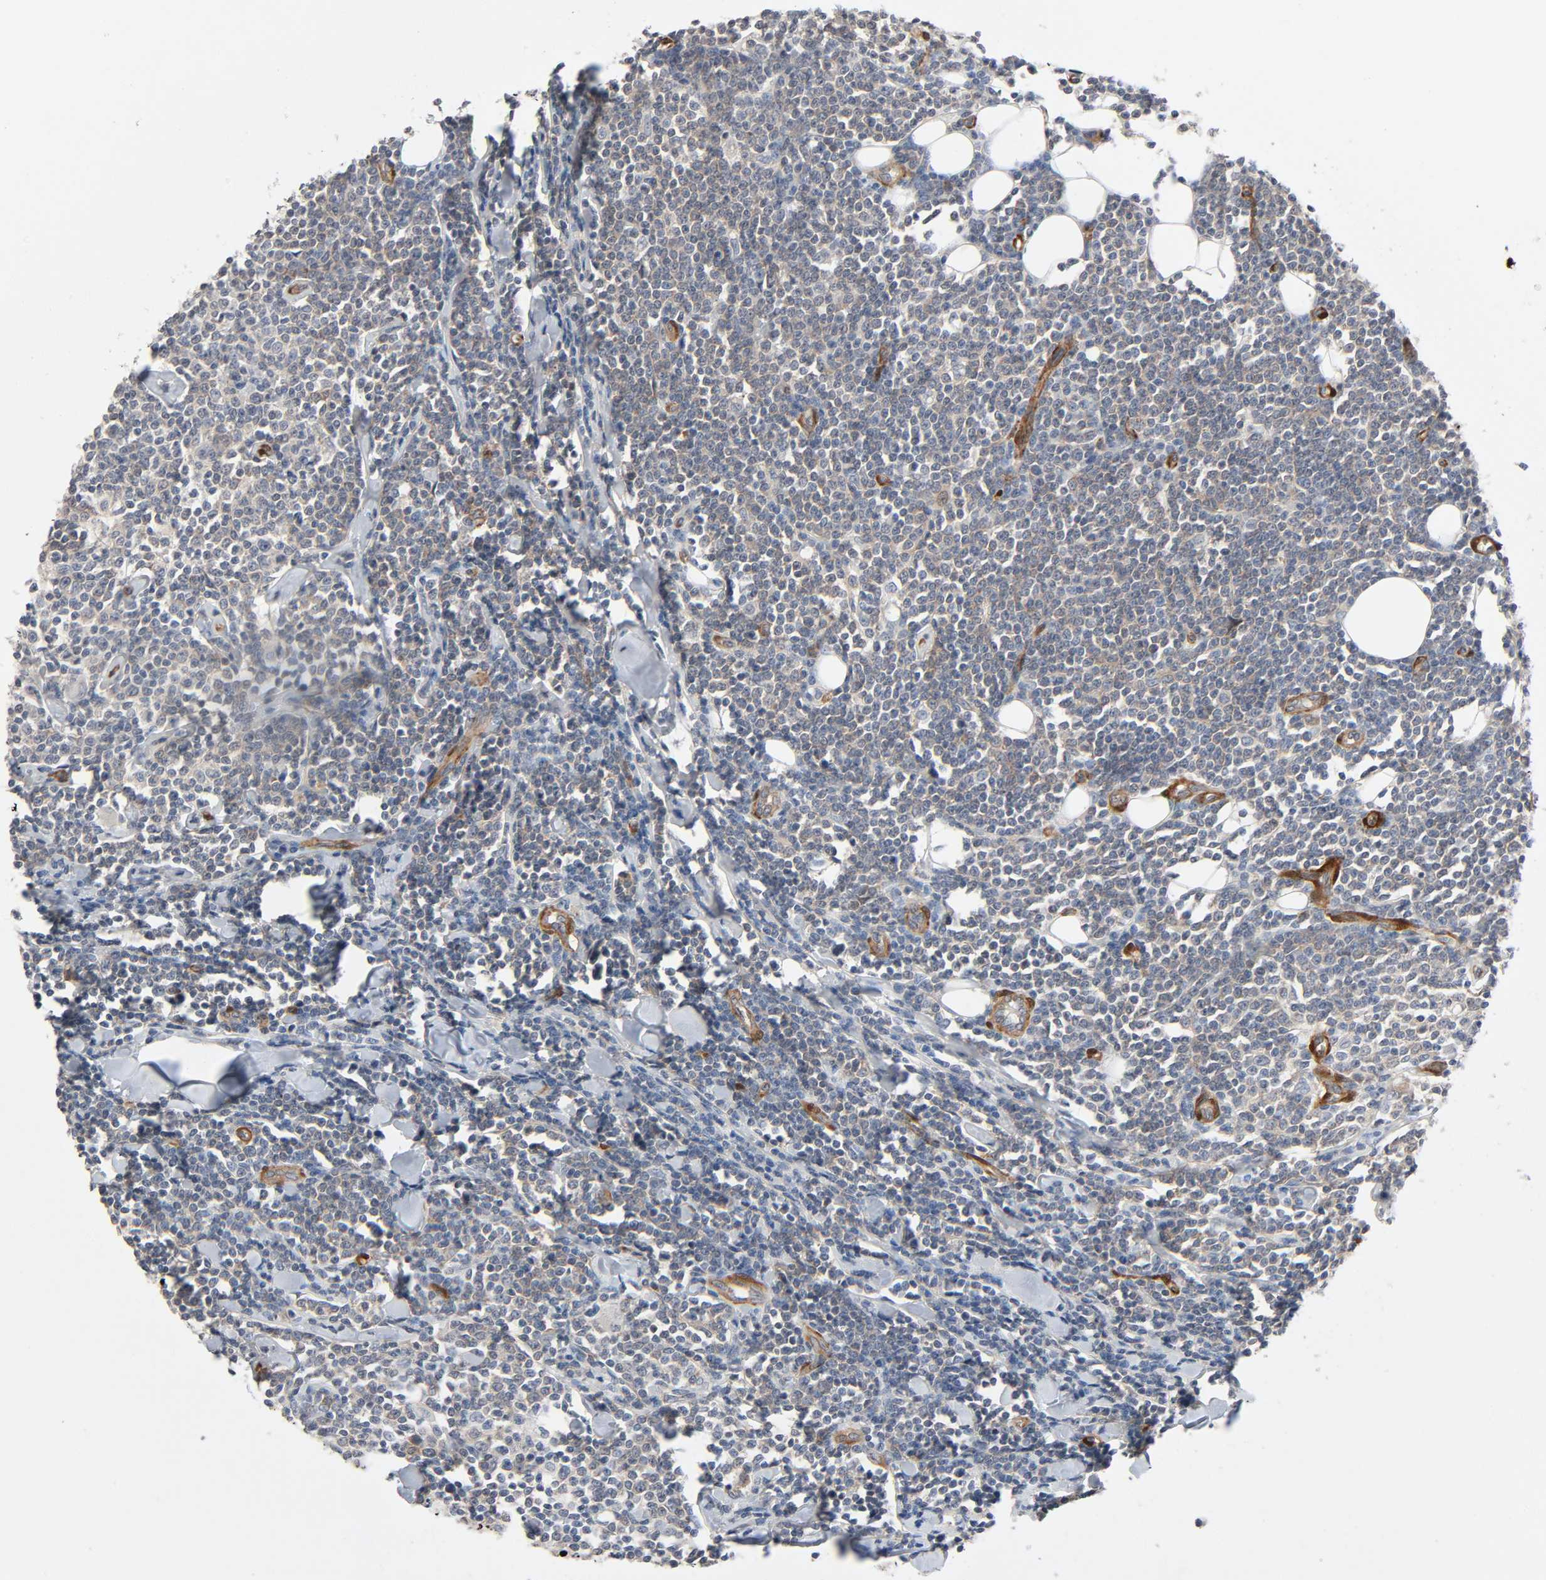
{"staining": {"intensity": "weak", "quantity": ">75%", "location": "cytoplasmic/membranous"}, "tissue": "lymphoma", "cell_type": "Tumor cells", "image_type": "cancer", "snomed": [{"axis": "morphology", "description": "Malignant lymphoma, non-Hodgkin's type, Low grade"}, {"axis": "topography", "description": "Soft tissue"}], "caption": "DAB immunohistochemical staining of lymphoma exhibits weak cytoplasmic/membranous protein expression in approximately >75% of tumor cells.", "gene": "PTK2", "patient": {"sex": "male", "age": 92}}